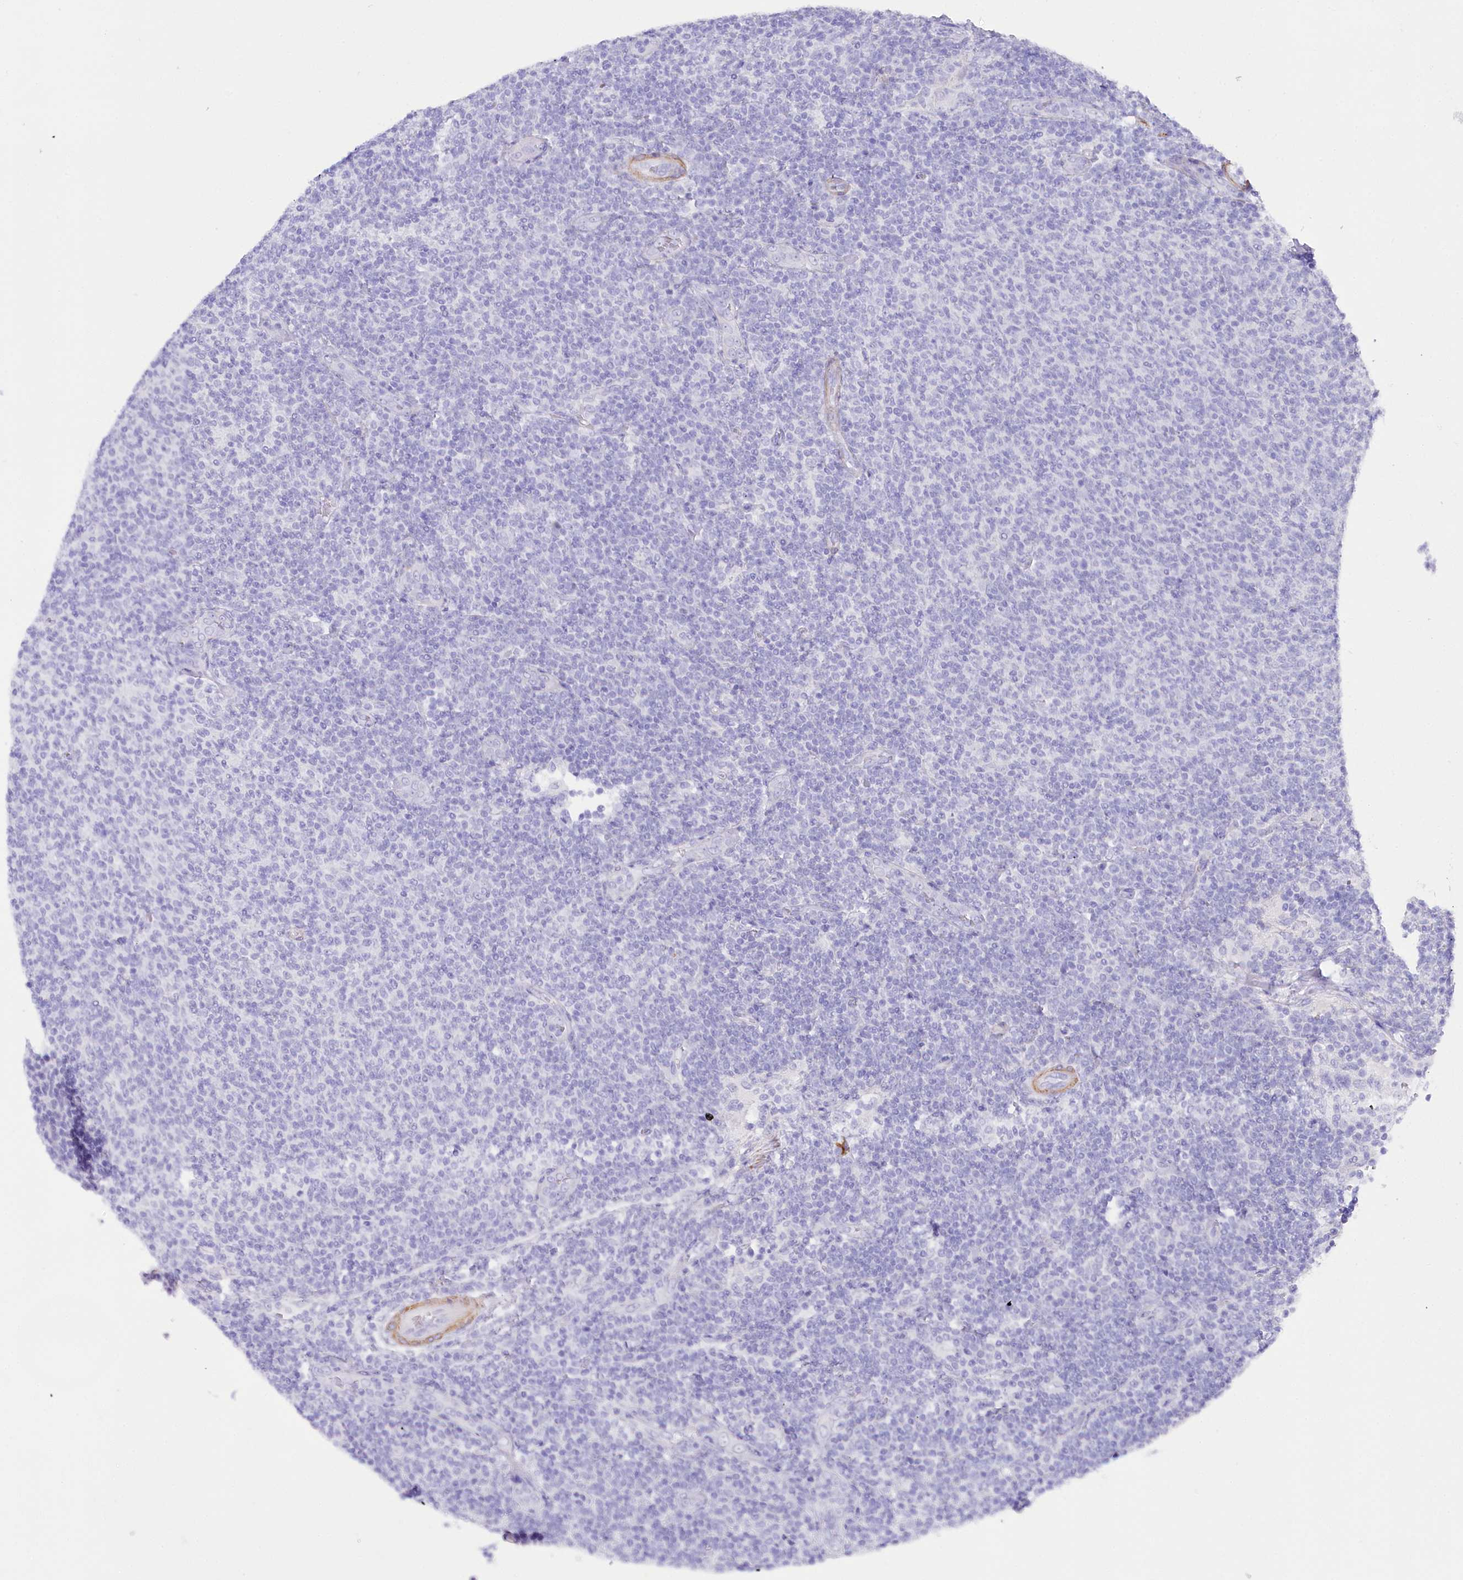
{"staining": {"intensity": "negative", "quantity": "none", "location": "none"}, "tissue": "lymphoma", "cell_type": "Tumor cells", "image_type": "cancer", "snomed": [{"axis": "morphology", "description": "Malignant lymphoma, non-Hodgkin's type, Low grade"}, {"axis": "topography", "description": "Lymph node"}], "caption": "DAB (3,3'-diaminobenzidine) immunohistochemical staining of human malignant lymphoma, non-Hodgkin's type (low-grade) displays no significant staining in tumor cells.", "gene": "CSN3", "patient": {"sex": "male", "age": 66}}